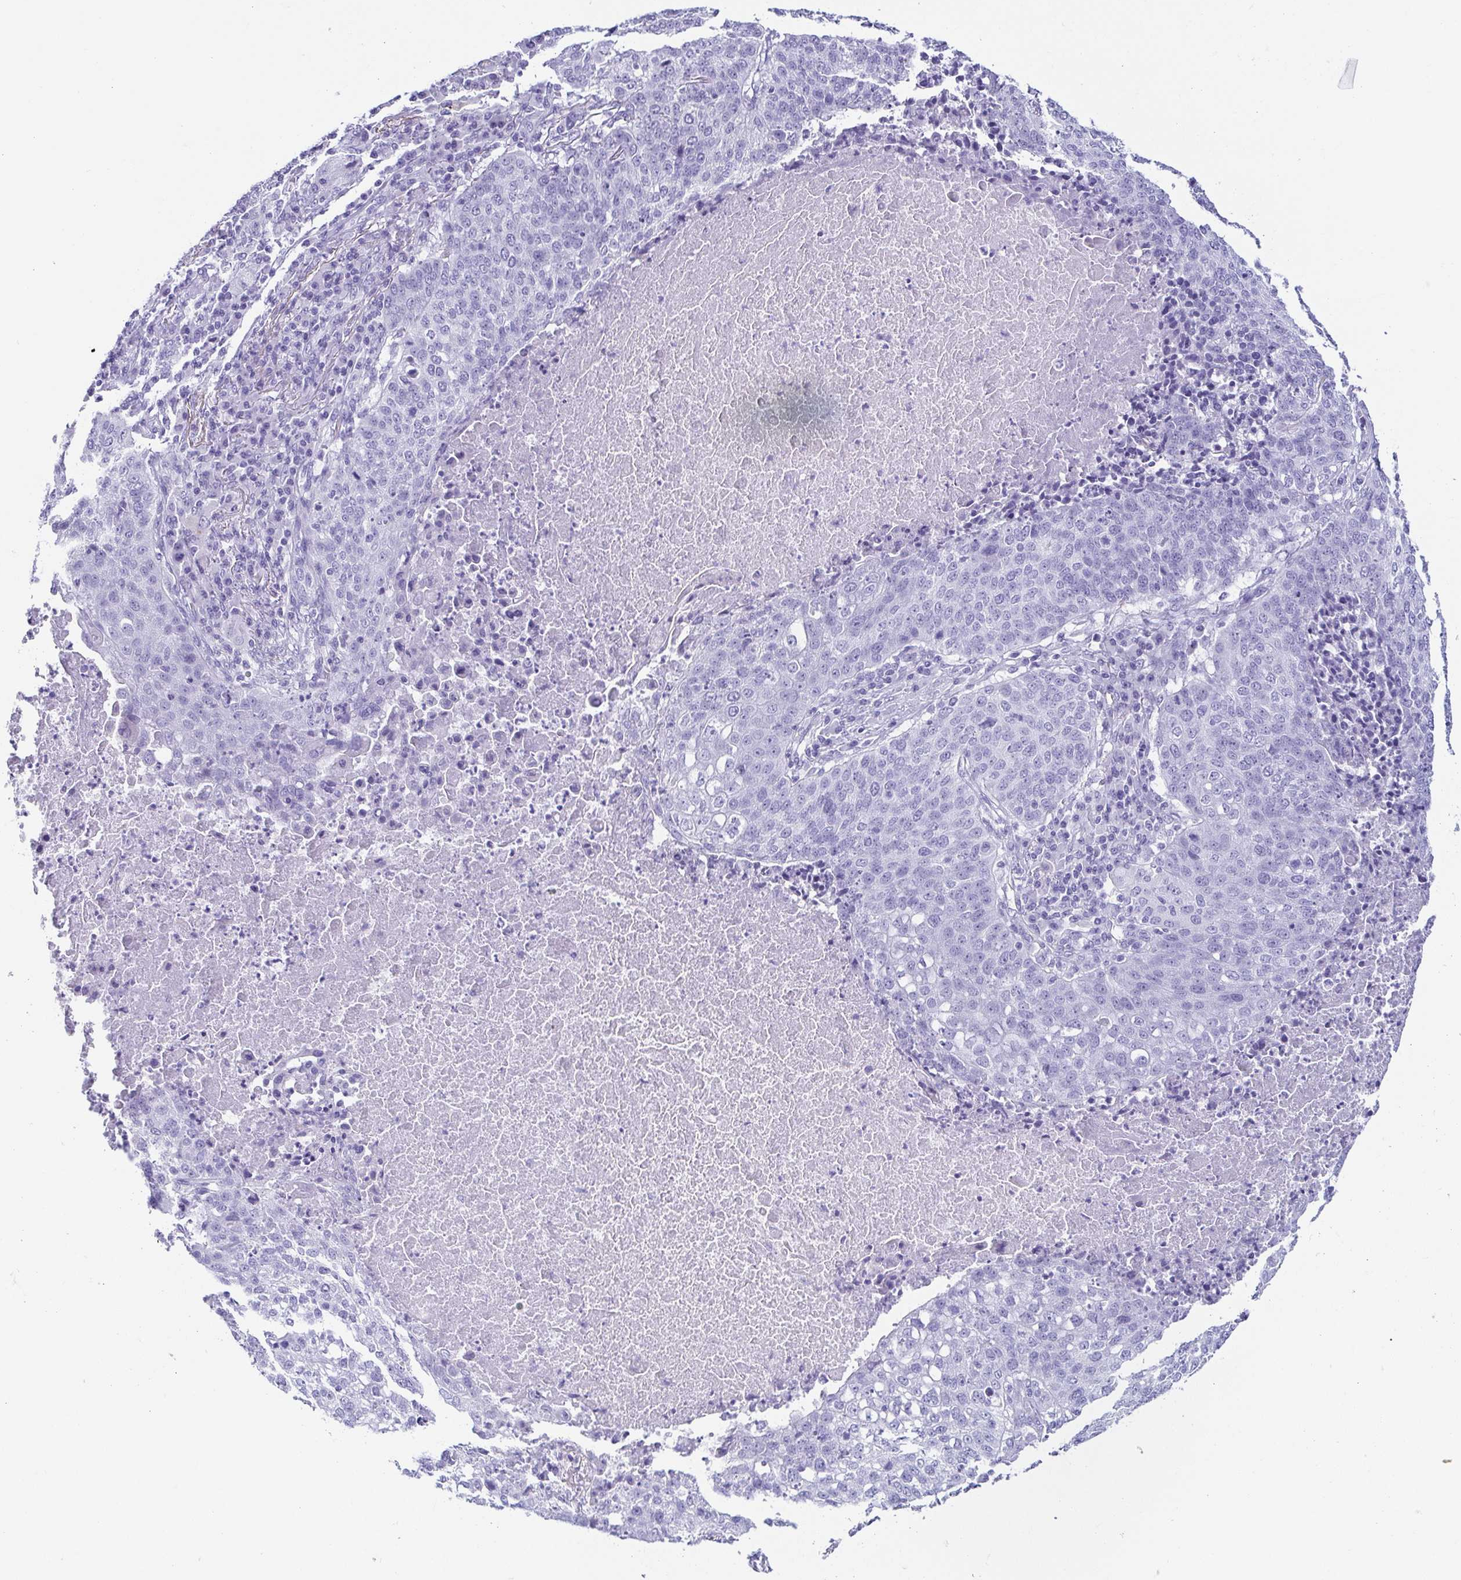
{"staining": {"intensity": "negative", "quantity": "none", "location": "none"}, "tissue": "lung cancer", "cell_type": "Tumor cells", "image_type": "cancer", "snomed": [{"axis": "morphology", "description": "Squamous cell carcinoma, NOS"}, {"axis": "topography", "description": "Lung"}], "caption": "An image of human lung cancer (squamous cell carcinoma) is negative for staining in tumor cells.", "gene": "CD164L2", "patient": {"sex": "male", "age": 63}}